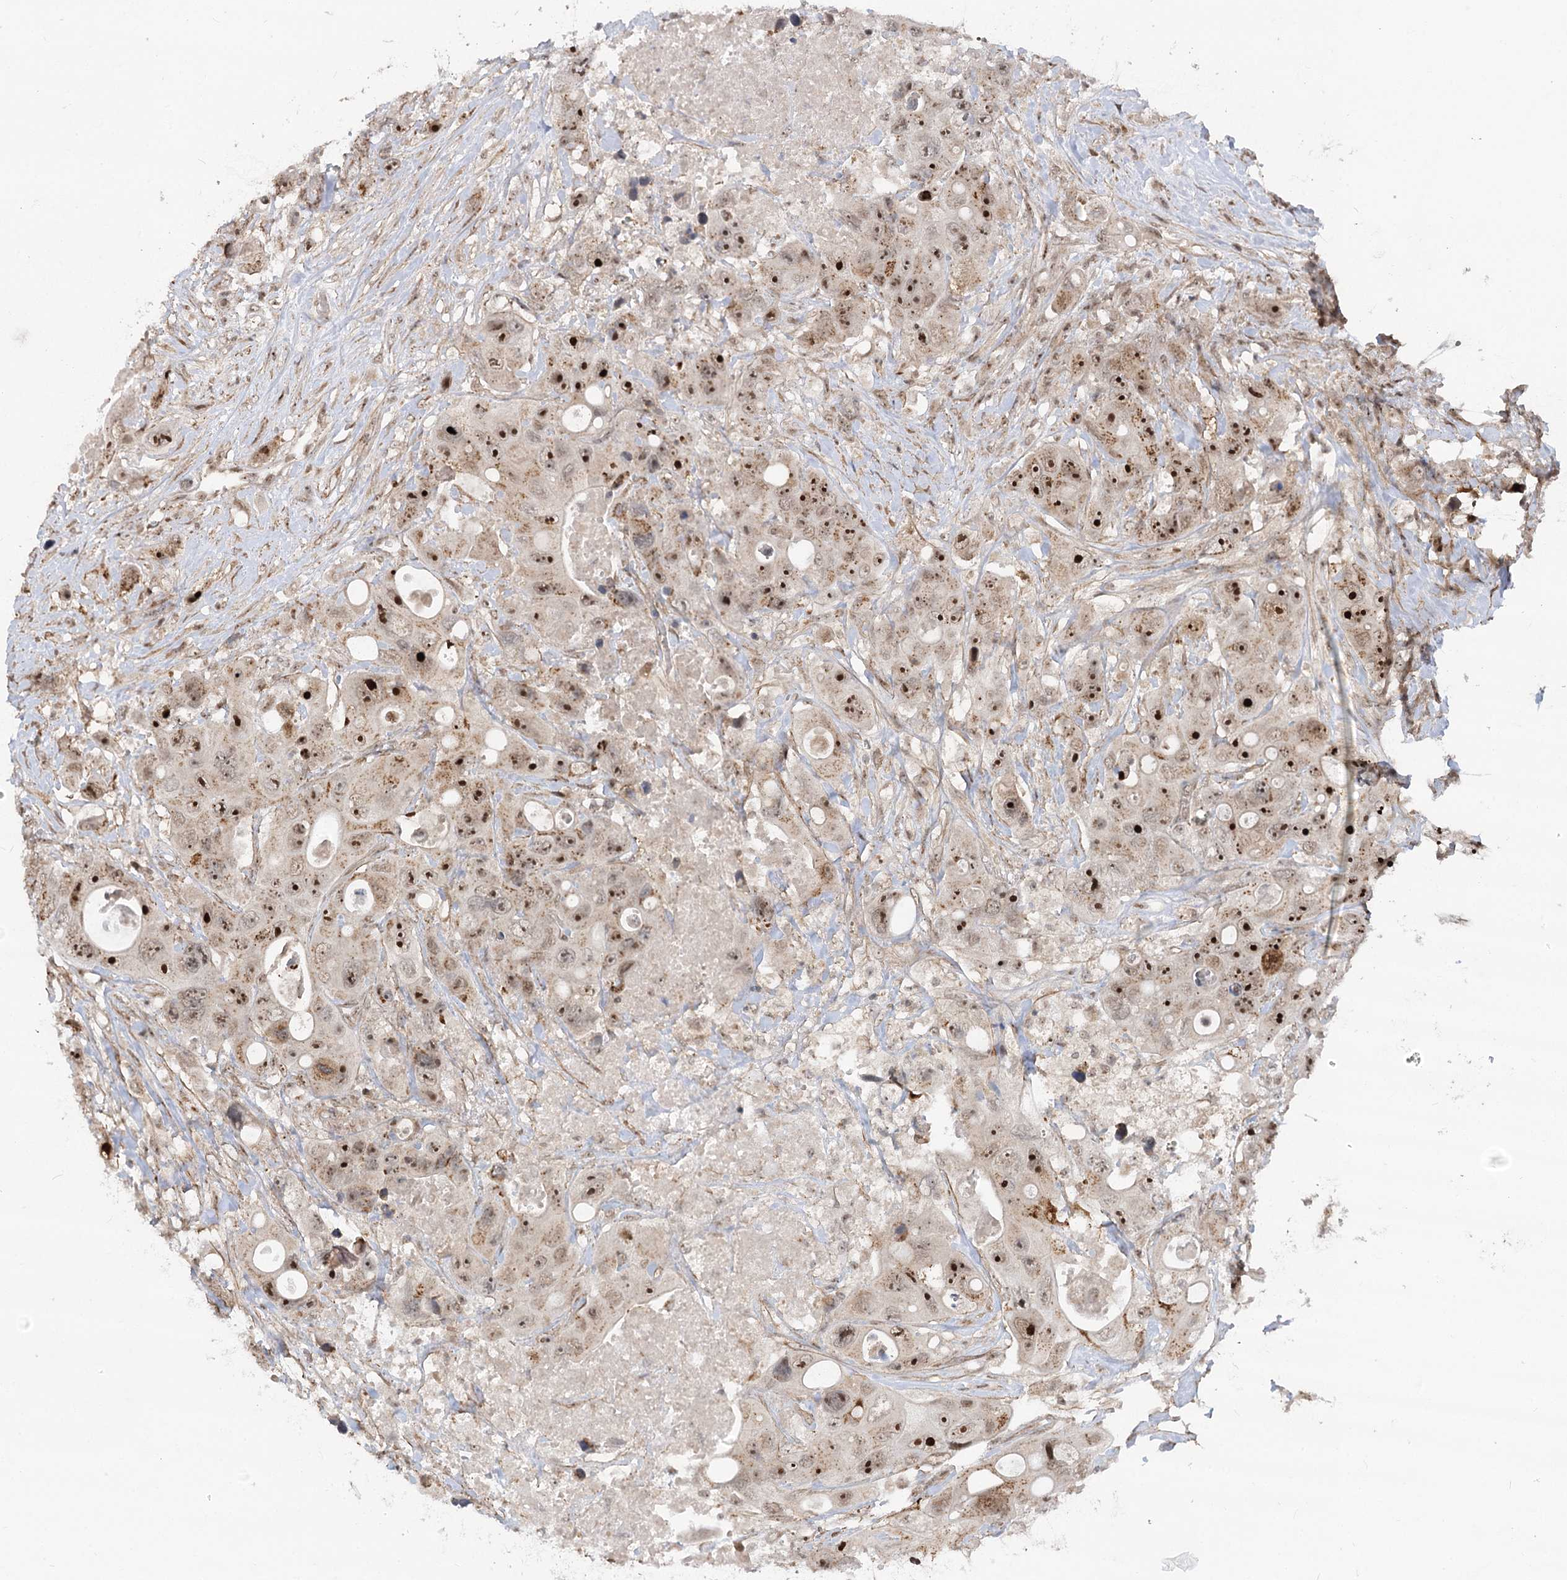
{"staining": {"intensity": "strong", "quantity": ">75%", "location": "nuclear"}, "tissue": "colorectal cancer", "cell_type": "Tumor cells", "image_type": "cancer", "snomed": [{"axis": "morphology", "description": "Adenocarcinoma, NOS"}, {"axis": "topography", "description": "Colon"}], "caption": "Protein expression analysis of colorectal adenocarcinoma shows strong nuclear staining in approximately >75% of tumor cells.", "gene": "GNL3L", "patient": {"sex": "female", "age": 46}}